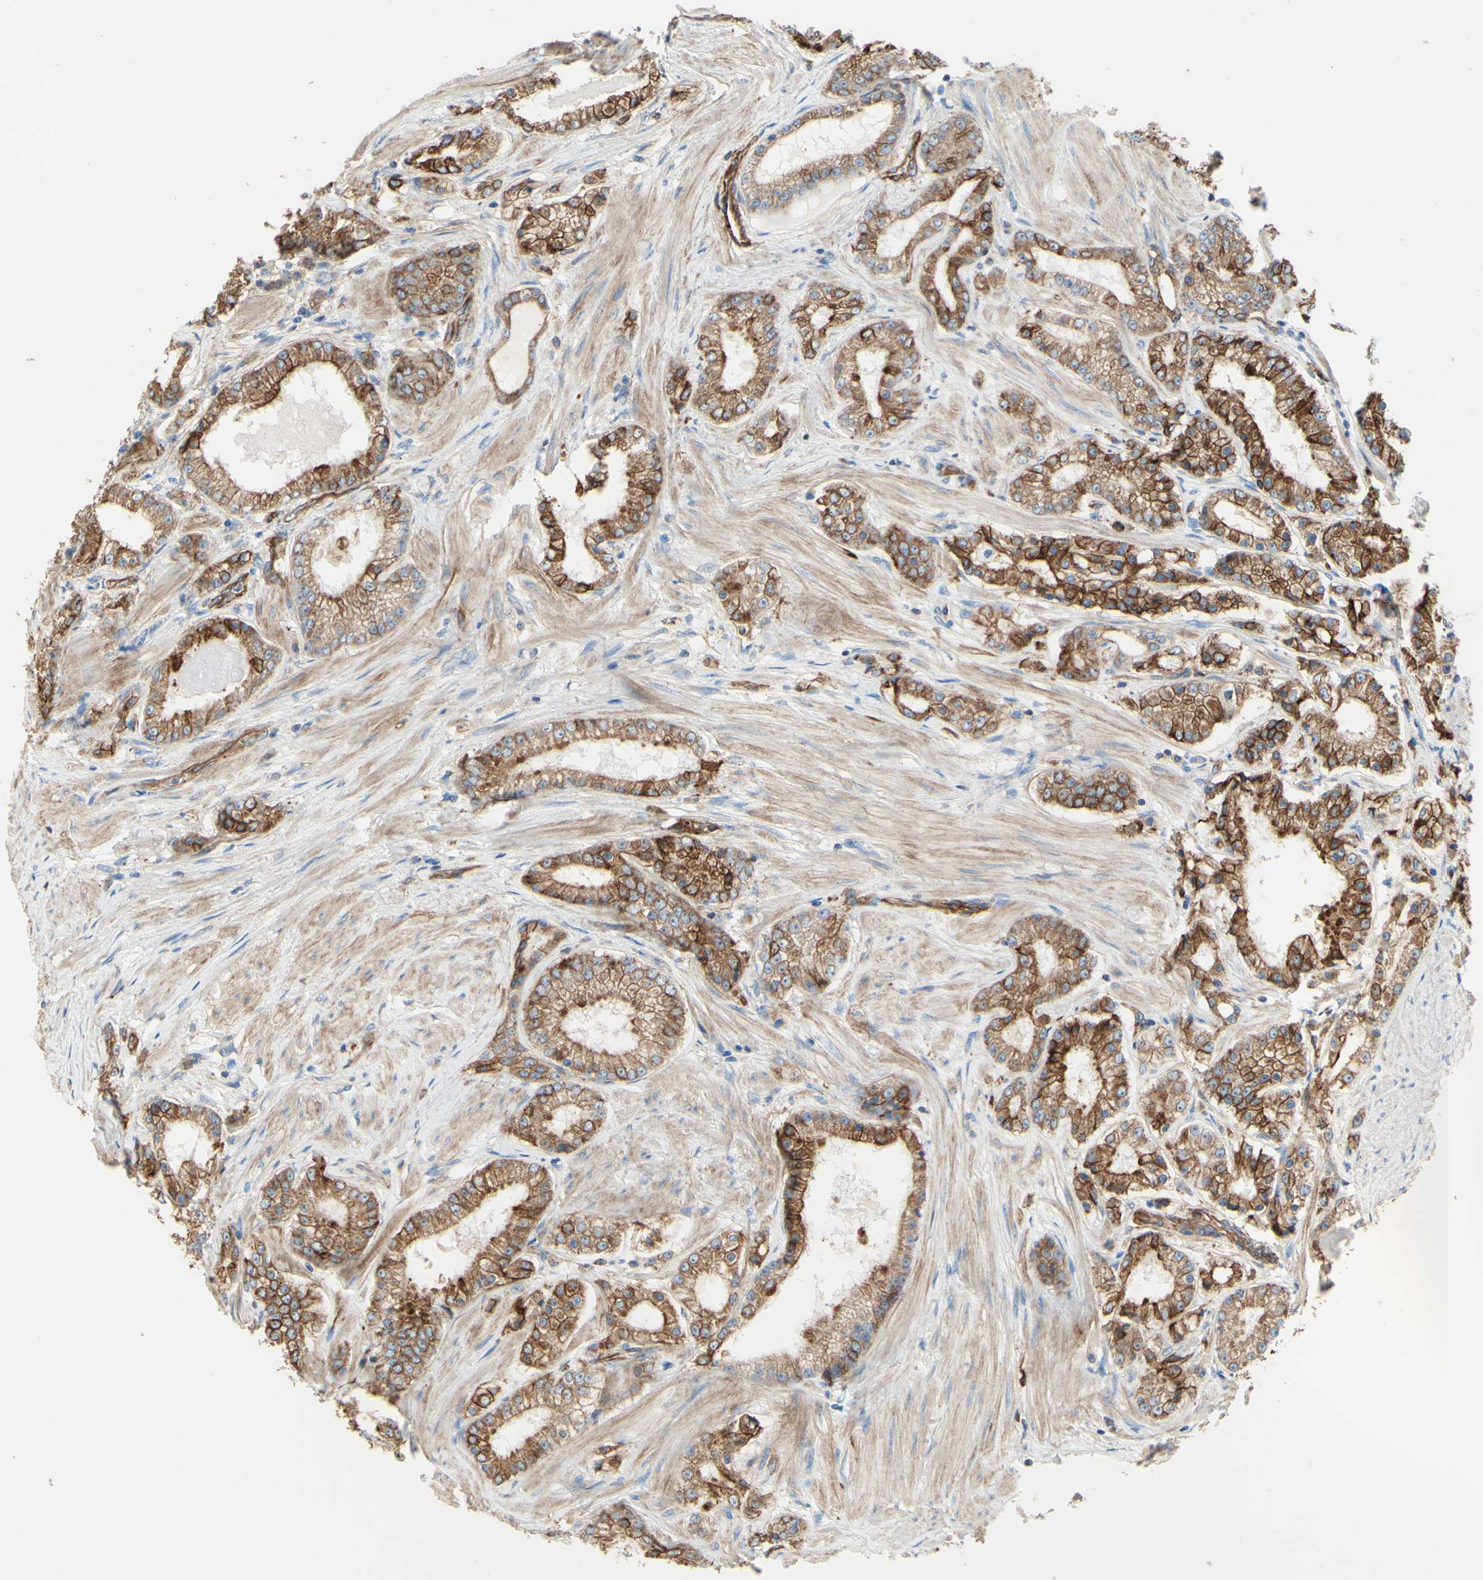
{"staining": {"intensity": "strong", "quantity": ">75%", "location": "cytoplasmic/membranous"}, "tissue": "prostate cancer", "cell_type": "Tumor cells", "image_type": "cancer", "snomed": [{"axis": "morphology", "description": "Adenocarcinoma, Low grade"}, {"axis": "topography", "description": "Prostate"}], "caption": "This is an image of immunohistochemistry staining of low-grade adenocarcinoma (prostate), which shows strong expression in the cytoplasmic/membranous of tumor cells.", "gene": "ENDOD1", "patient": {"sex": "male", "age": 63}}